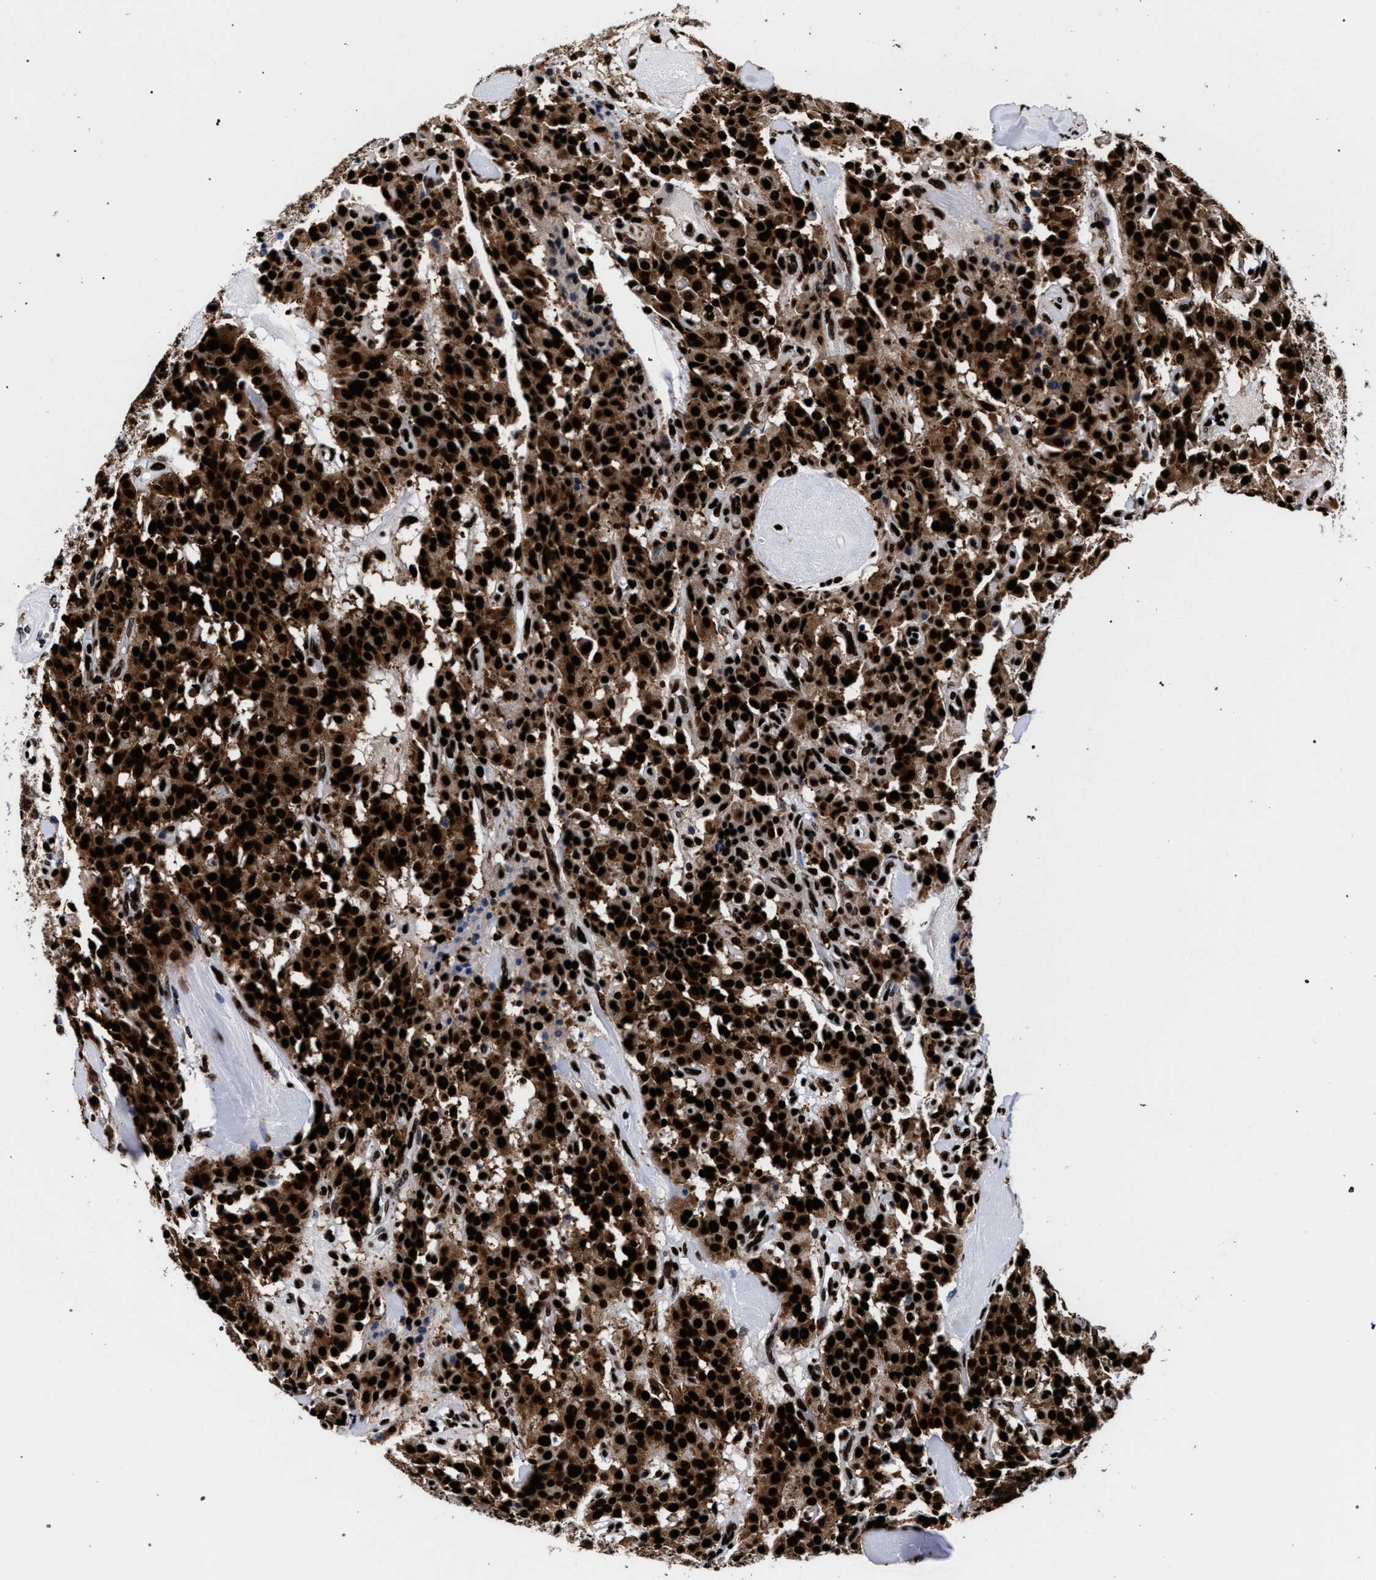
{"staining": {"intensity": "strong", "quantity": ">75%", "location": "cytoplasmic/membranous,nuclear"}, "tissue": "carcinoid", "cell_type": "Tumor cells", "image_type": "cancer", "snomed": [{"axis": "morphology", "description": "Carcinoid, malignant, NOS"}, {"axis": "topography", "description": "Lung"}], "caption": "Brown immunohistochemical staining in malignant carcinoid displays strong cytoplasmic/membranous and nuclear expression in about >75% of tumor cells. Using DAB (3,3'-diaminobenzidine) (brown) and hematoxylin (blue) stains, captured at high magnification using brightfield microscopy.", "gene": "HNRNPA1", "patient": {"sex": "male", "age": 30}}